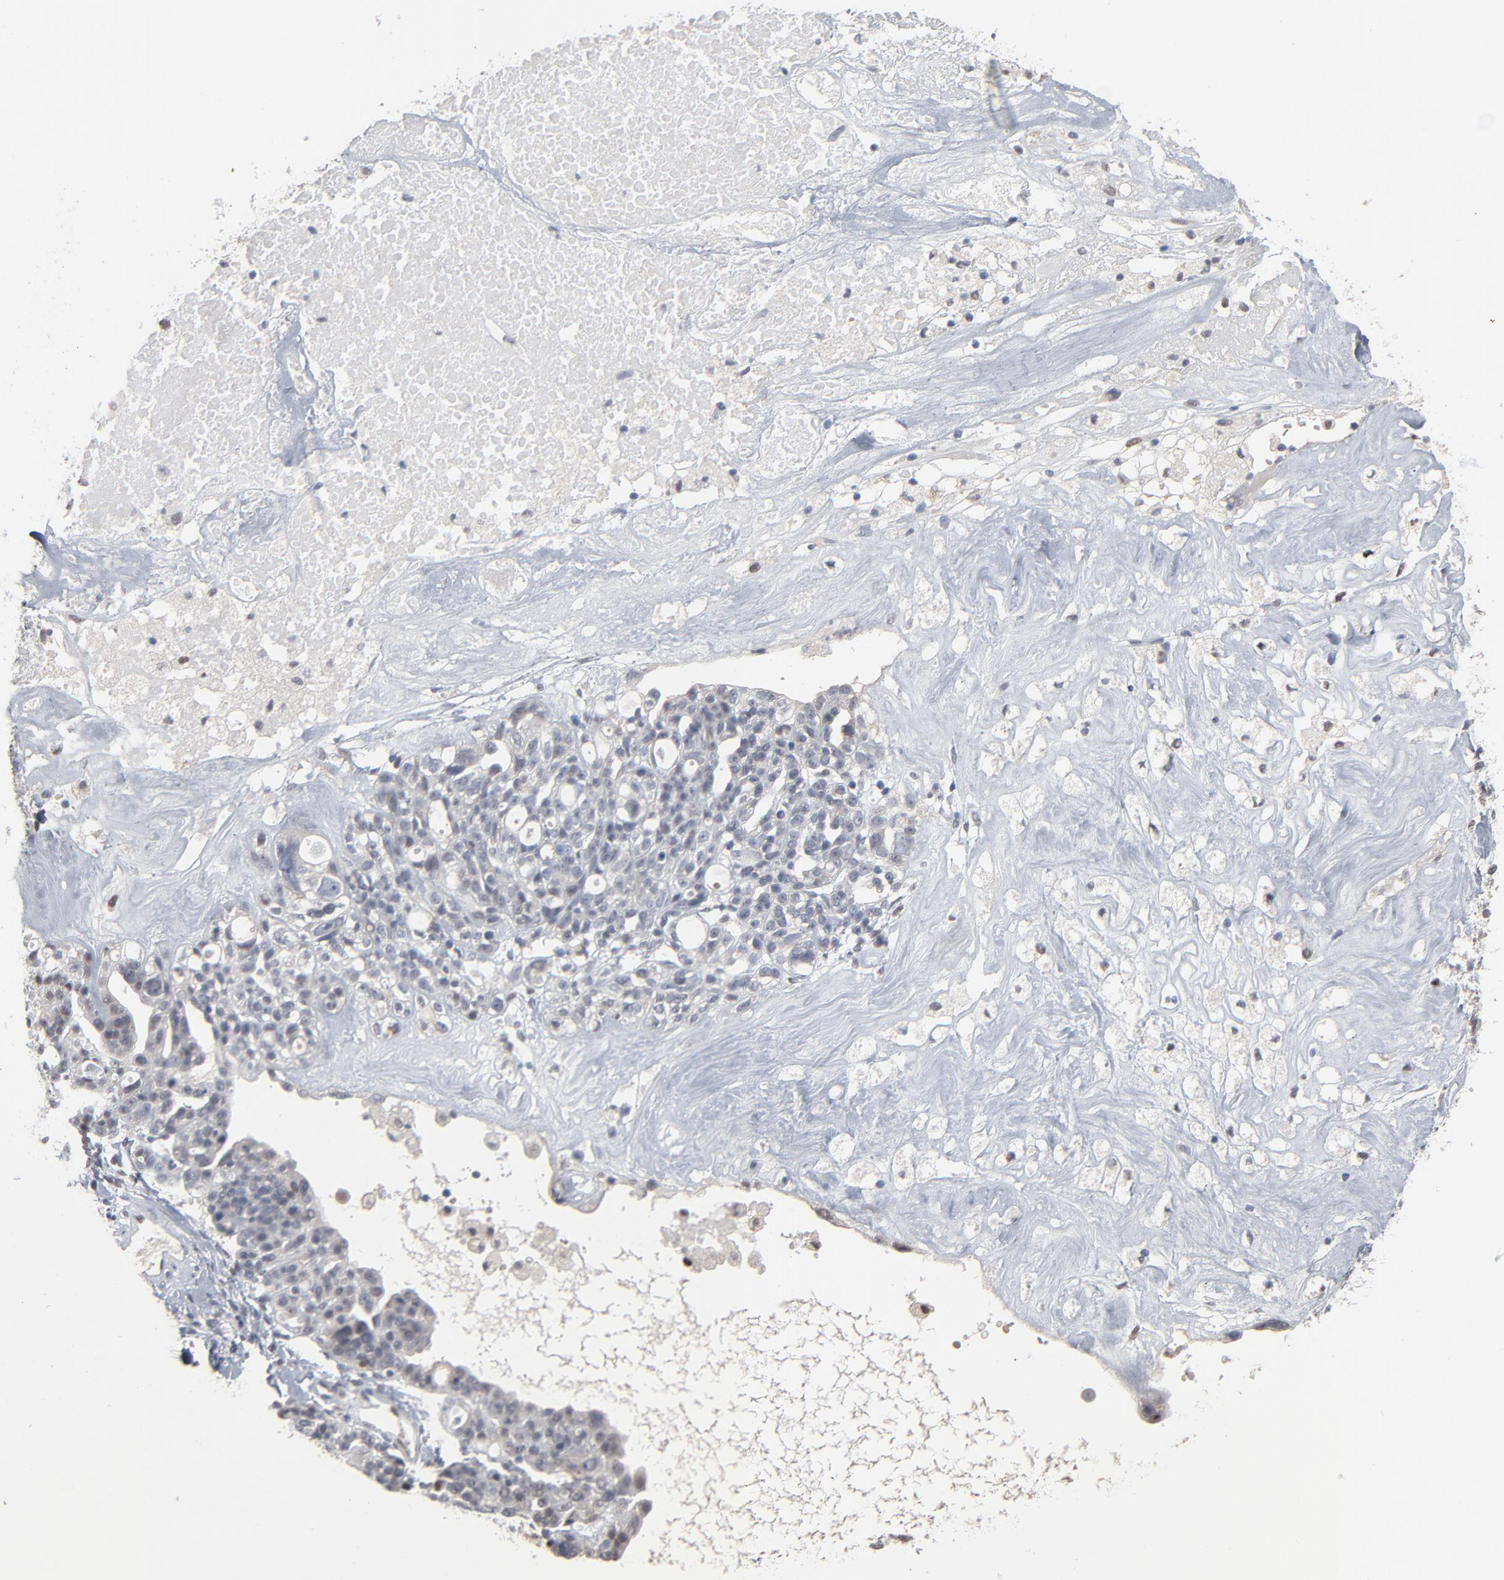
{"staining": {"intensity": "negative", "quantity": "none", "location": "none"}, "tissue": "ovarian cancer", "cell_type": "Tumor cells", "image_type": "cancer", "snomed": [{"axis": "morphology", "description": "Cystadenocarcinoma, serous, NOS"}, {"axis": "topography", "description": "Ovary"}], "caption": "A micrograph of serous cystadenocarcinoma (ovarian) stained for a protein demonstrates no brown staining in tumor cells.", "gene": "ATF7", "patient": {"sex": "female", "age": 66}}